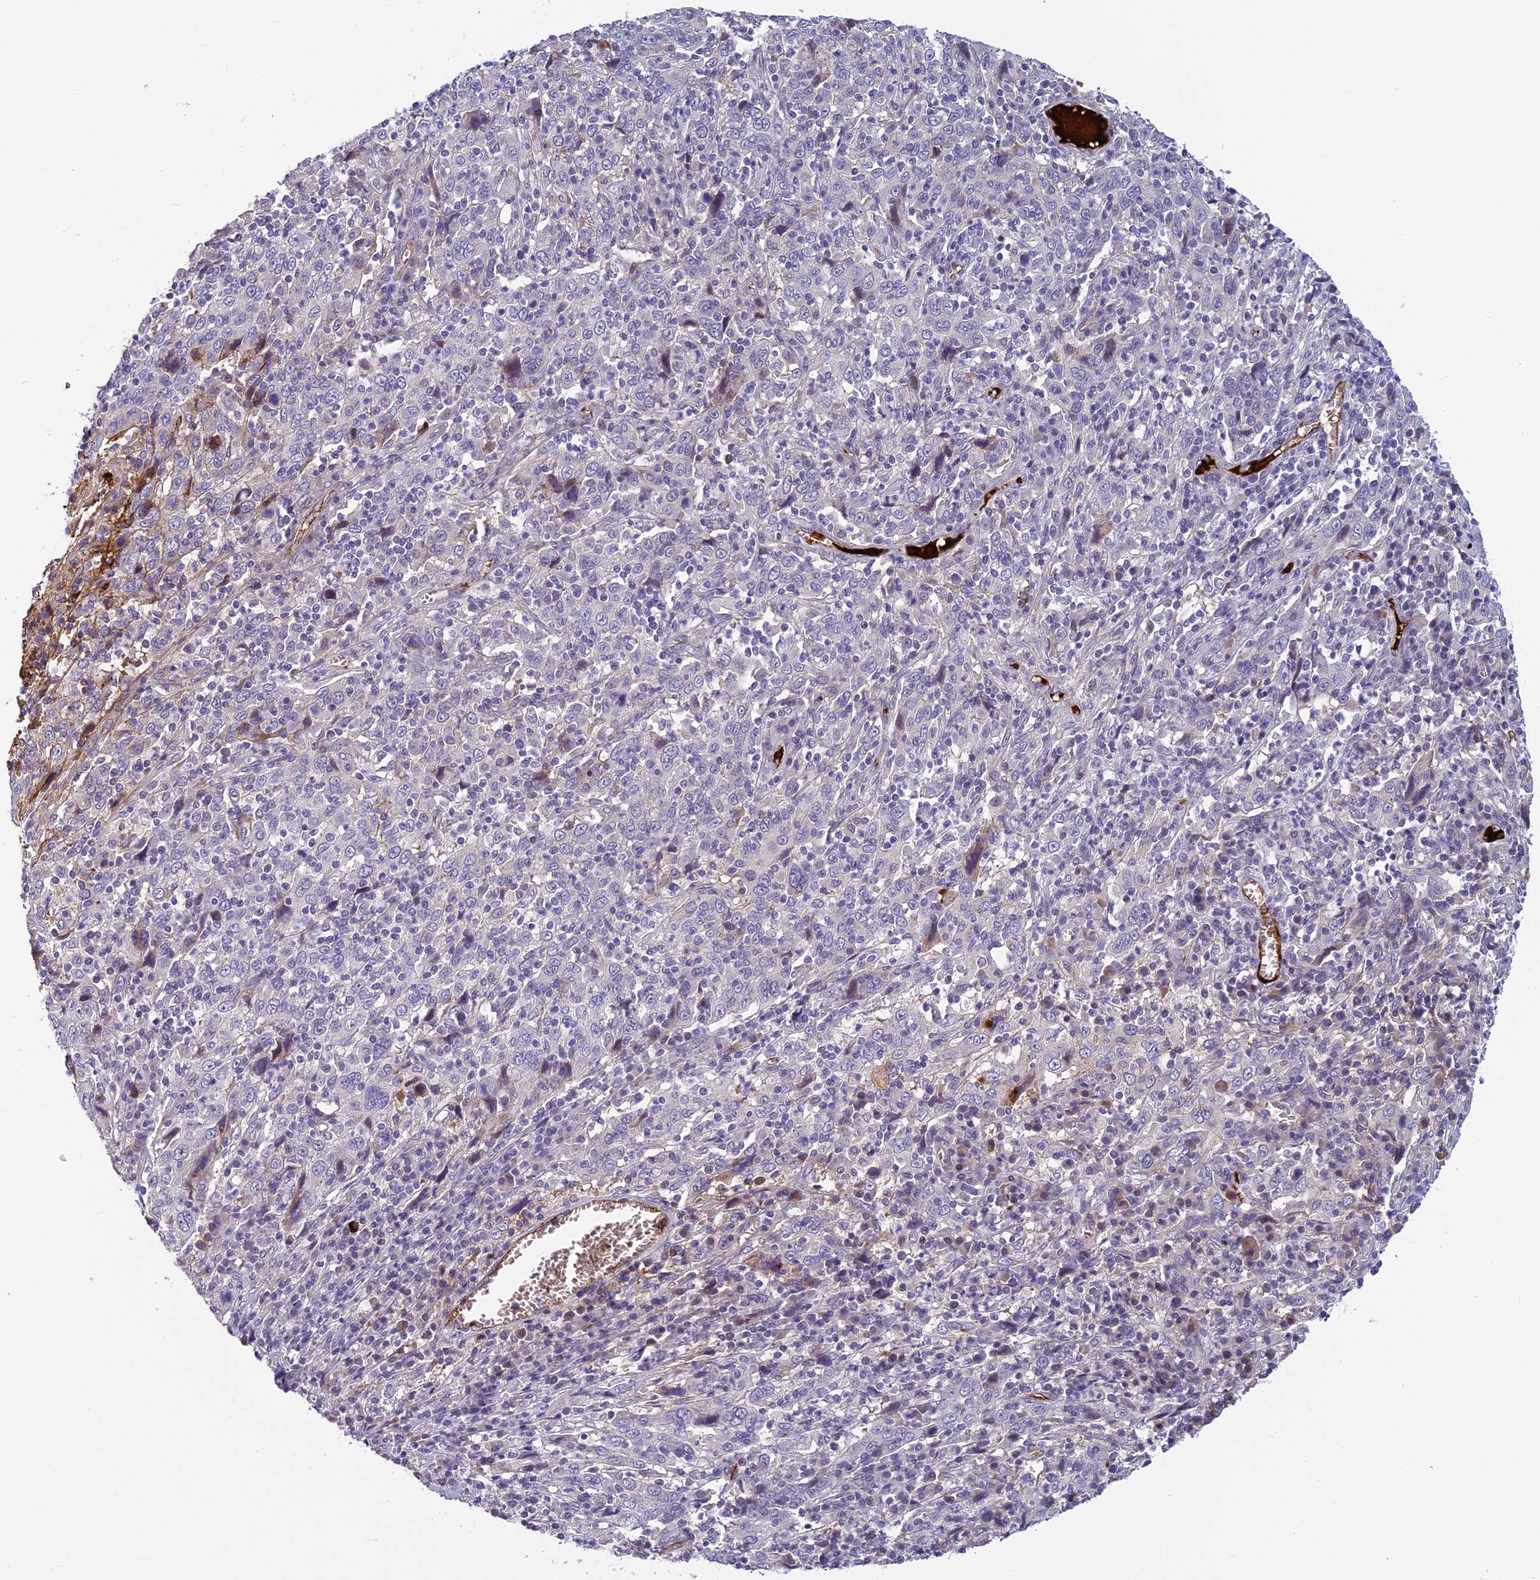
{"staining": {"intensity": "negative", "quantity": "none", "location": "none"}, "tissue": "cervical cancer", "cell_type": "Tumor cells", "image_type": "cancer", "snomed": [{"axis": "morphology", "description": "Squamous cell carcinoma, NOS"}, {"axis": "topography", "description": "Cervix"}], "caption": "High magnification brightfield microscopy of cervical cancer stained with DAB (3,3'-diaminobenzidine) (brown) and counterstained with hematoxylin (blue): tumor cells show no significant expression.", "gene": "CLEC11A", "patient": {"sex": "female", "age": 46}}